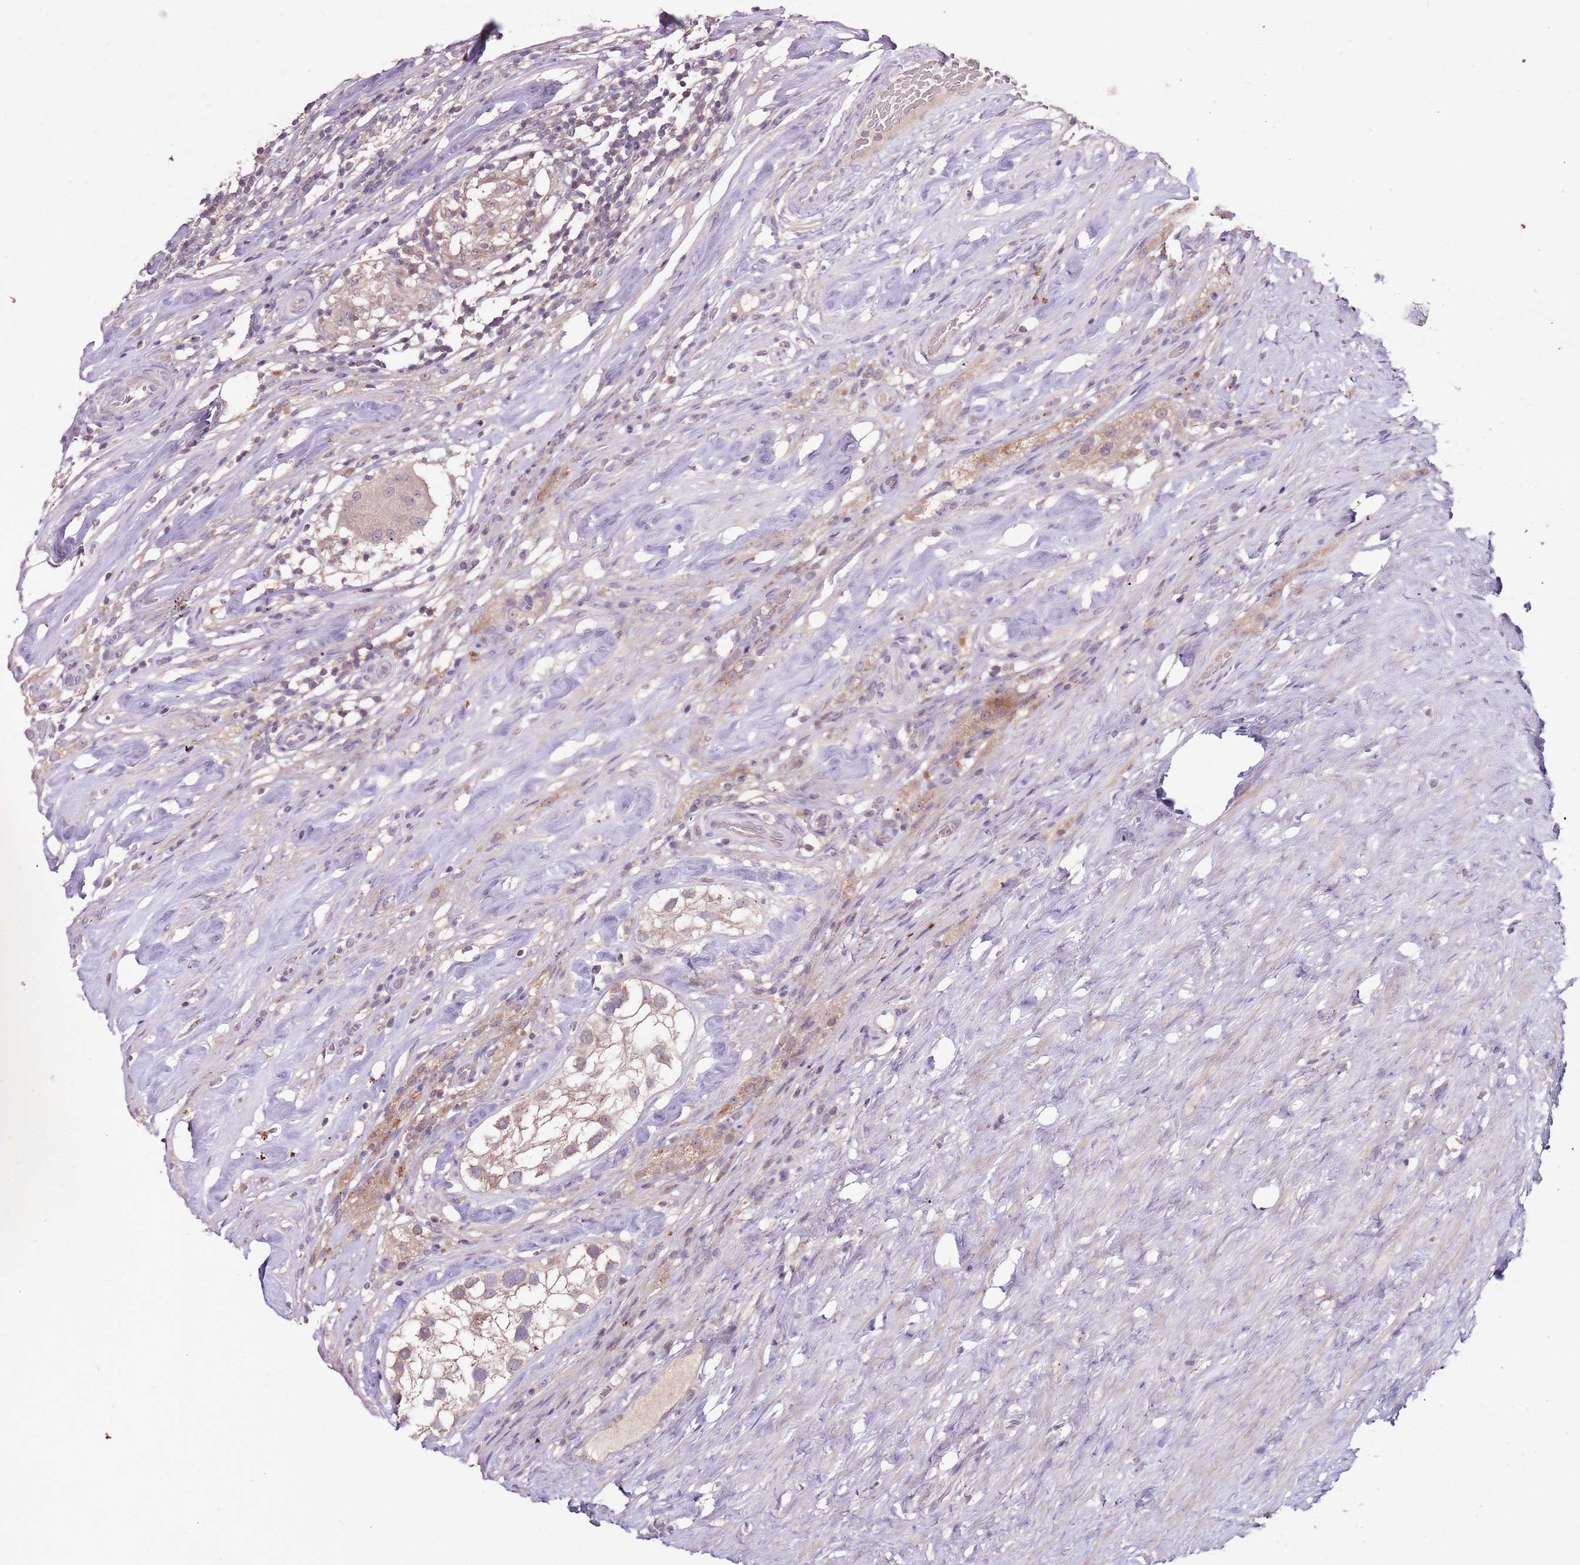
{"staining": {"intensity": "weak", "quantity": "25%-75%", "location": "cytoplasmic/membranous"}, "tissue": "testis cancer", "cell_type": "Tumor cells", "image_type": "cancer", "snomed": [{"axis": "morphology", "description": "Seminoma, NOS"}, {"axis": "topography", "description": "Testis"}], "caption": "Immunohistochemical staining of testis seminoma shows low levels of weak cytoplasmic/membranous staining in about 25%-75% of tumor cells.", "gene": "NRDE2", "patient": {"sex": "male", "age": 46}}